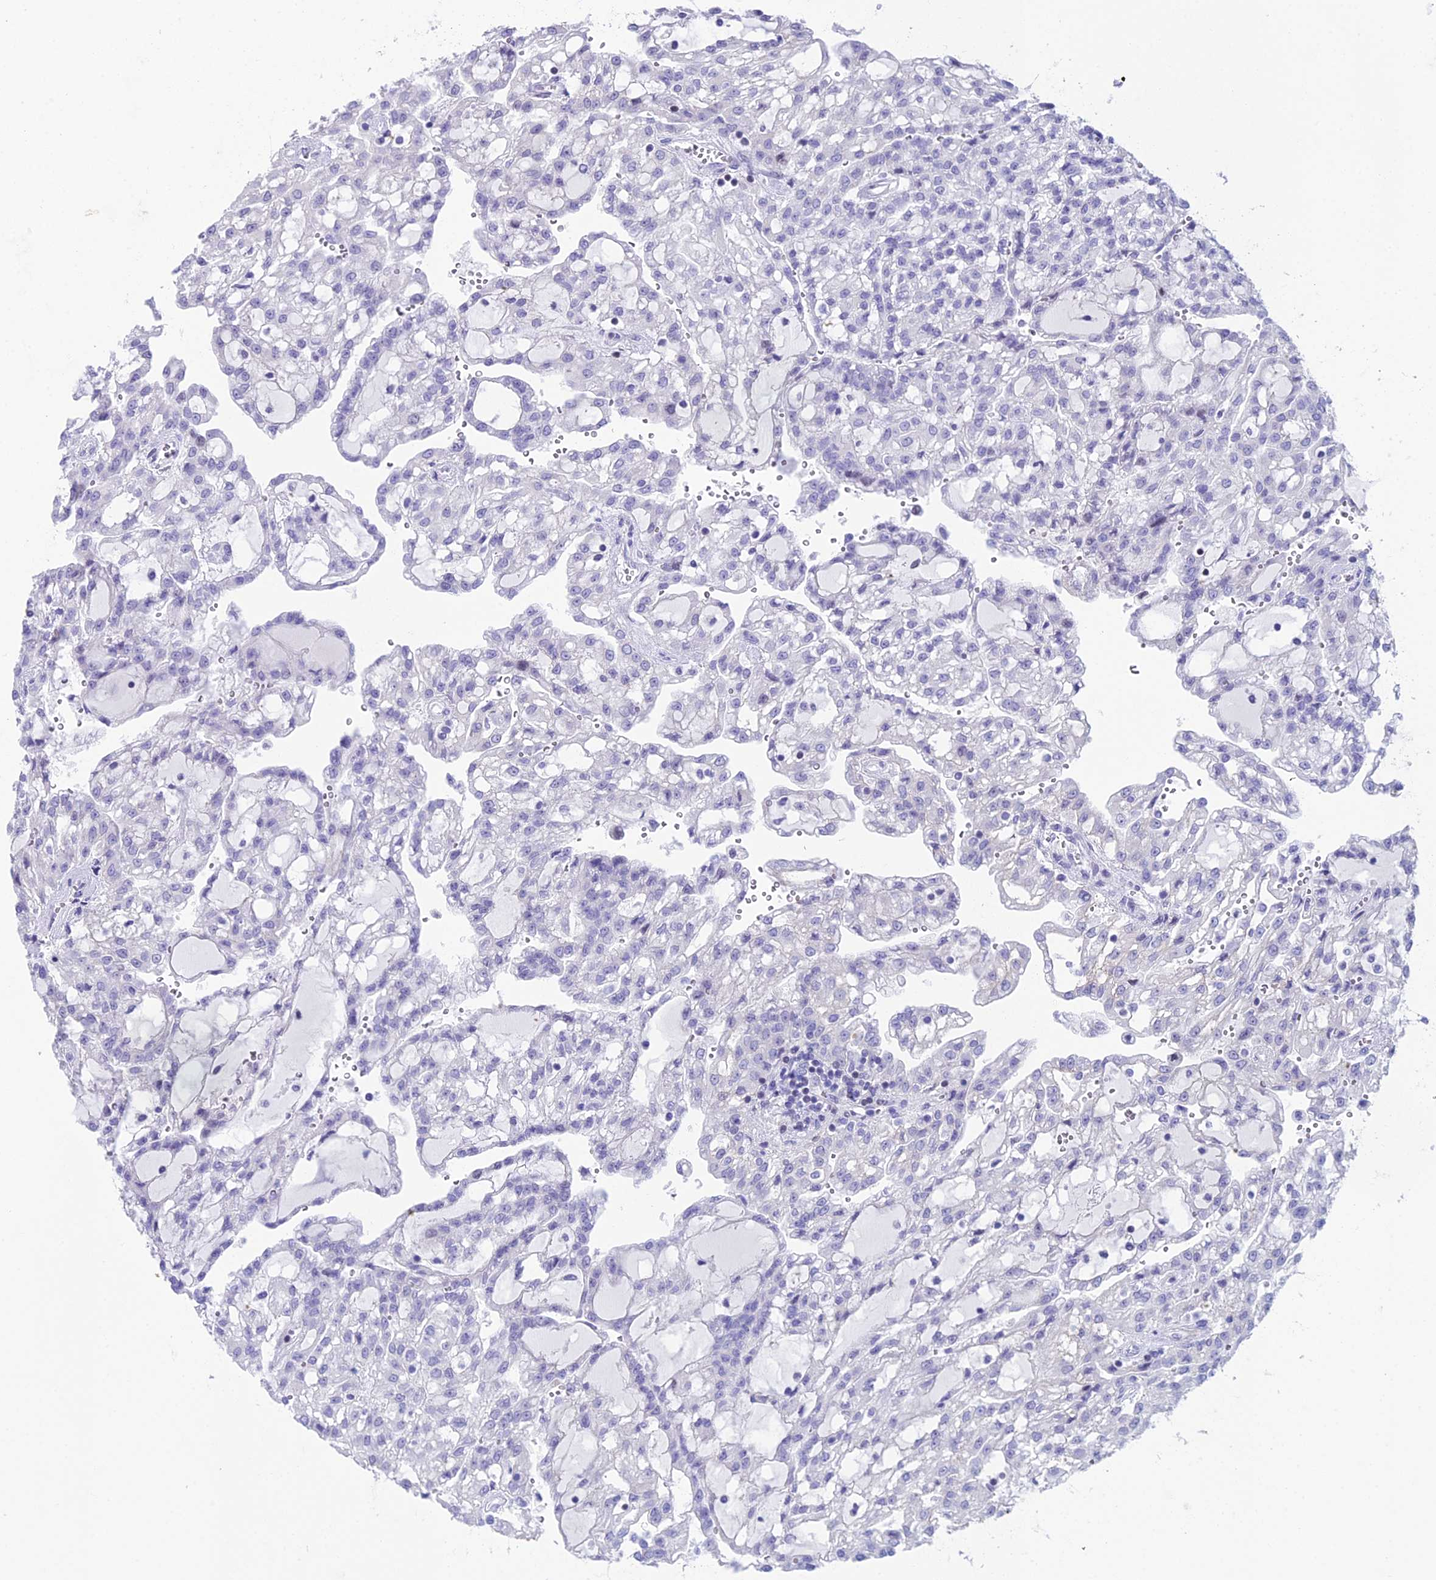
{"staining": {"intensity": "negative", "quantity": "none", "location": "none"}, "tissue": "renal cancer", "cell_type": "Tumor cells", "image_type": "cancer", "snomed": [{"axis": "morphology", "description": "Adenocarcinoma, NOS"}, {"axis": "topography", "description": "Kidney"}], "caption": "IHC of human renal adenocarcinoma displays no staining in tumor cells.", "gene": "CC2D2A", "patient": {"sex": "male", "age": 63}}